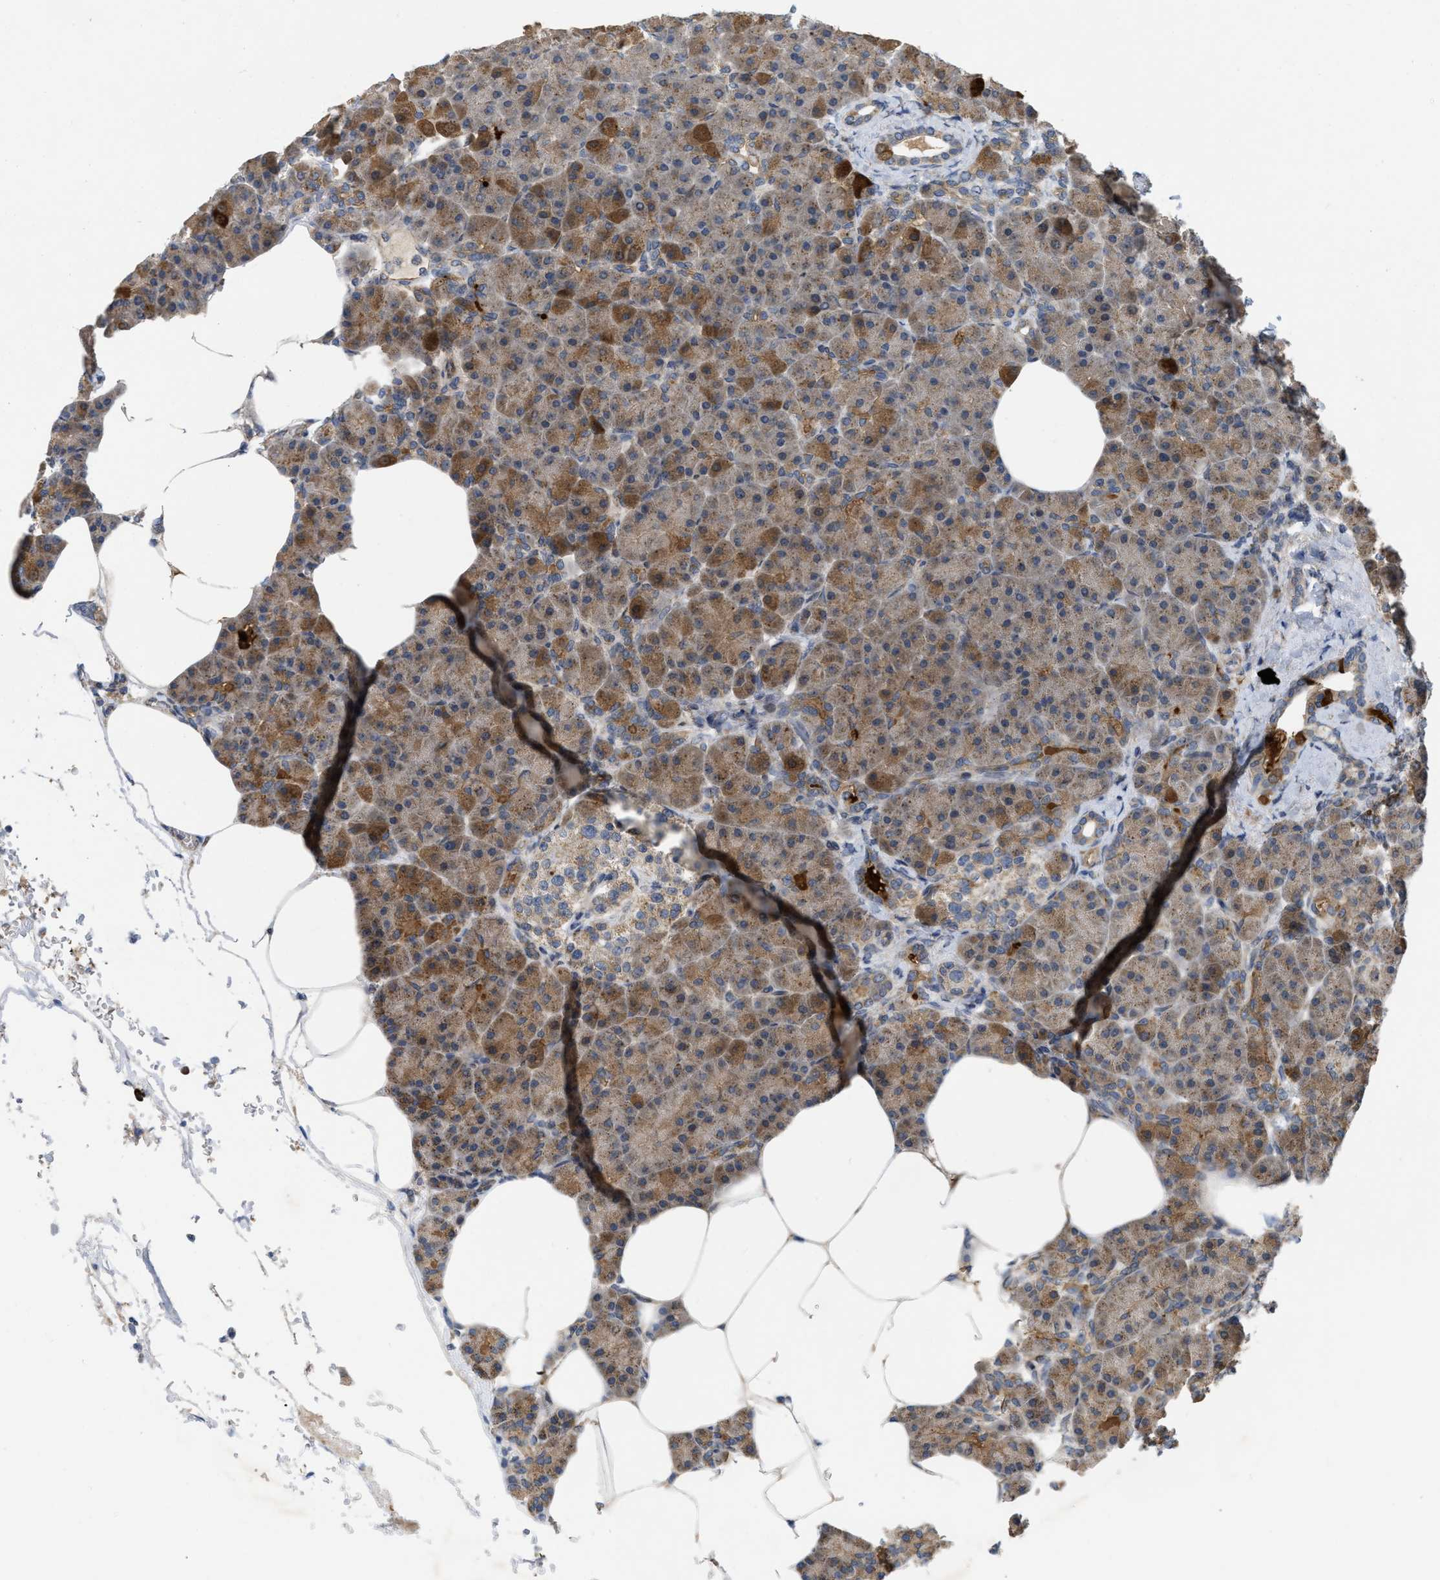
{"staining": {"intensity": "moderate", "quantity": "25%-75%", "location": "cytoplasmic/membranous"}, "tissue": "pancreas", "cell_type": "Exocrine glandular cells", "image_type": "normal", "snomed": [{"axis": "morphology", "description": "Normal tissue, NOS"}, {"axis": "topography", "description": "Pancreas"}], "caption": "Moderate cytoplasmic/membranous positivity is identified in about 25%-75% of exocrine glandular cells in unremarkable pancreas.", "gene": "EOGT", "patient": {"sex": "female", "age": 70}}